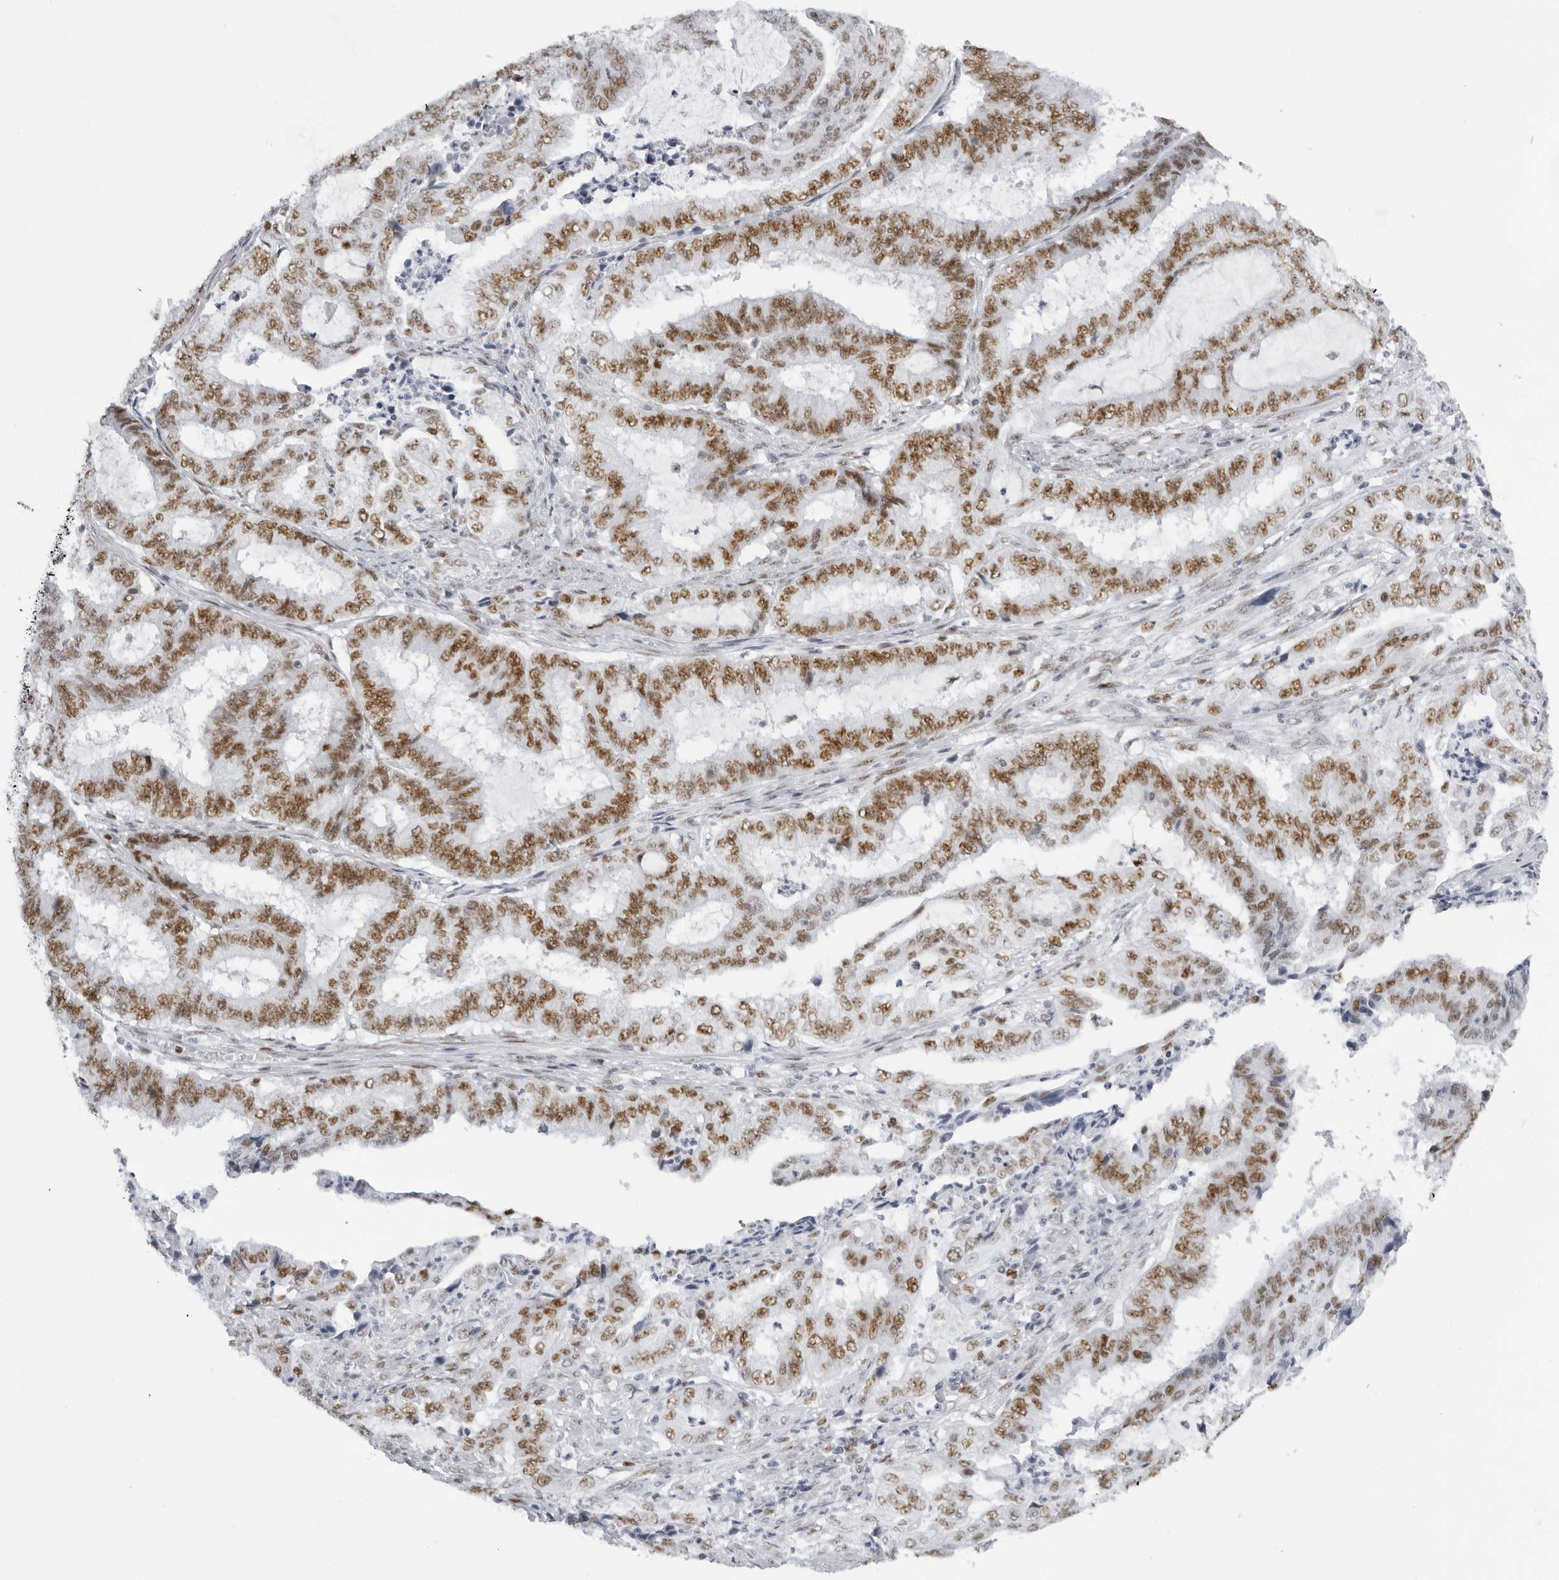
{"staining": {"intensity": "moderate", "quantity": ">75%", "location": "nuclear"}, "tissue": "endometrial cancer", "cell_type": "Tumor cells", "image_type": "cancer", "snomed": [{"axis": "morphology", "description": "Adenocarcinoma, NOS"}, {"axis": "topography", "description": "Endometrium"}], "caption": "Human endometrial adenocarcinoma stained with a brown dye demonstrates moderate nuclear positive positivity in about >75% of tumor cells.", "gene": "IRF2BP2", "patient": {"sex": "female", "age": 51}}